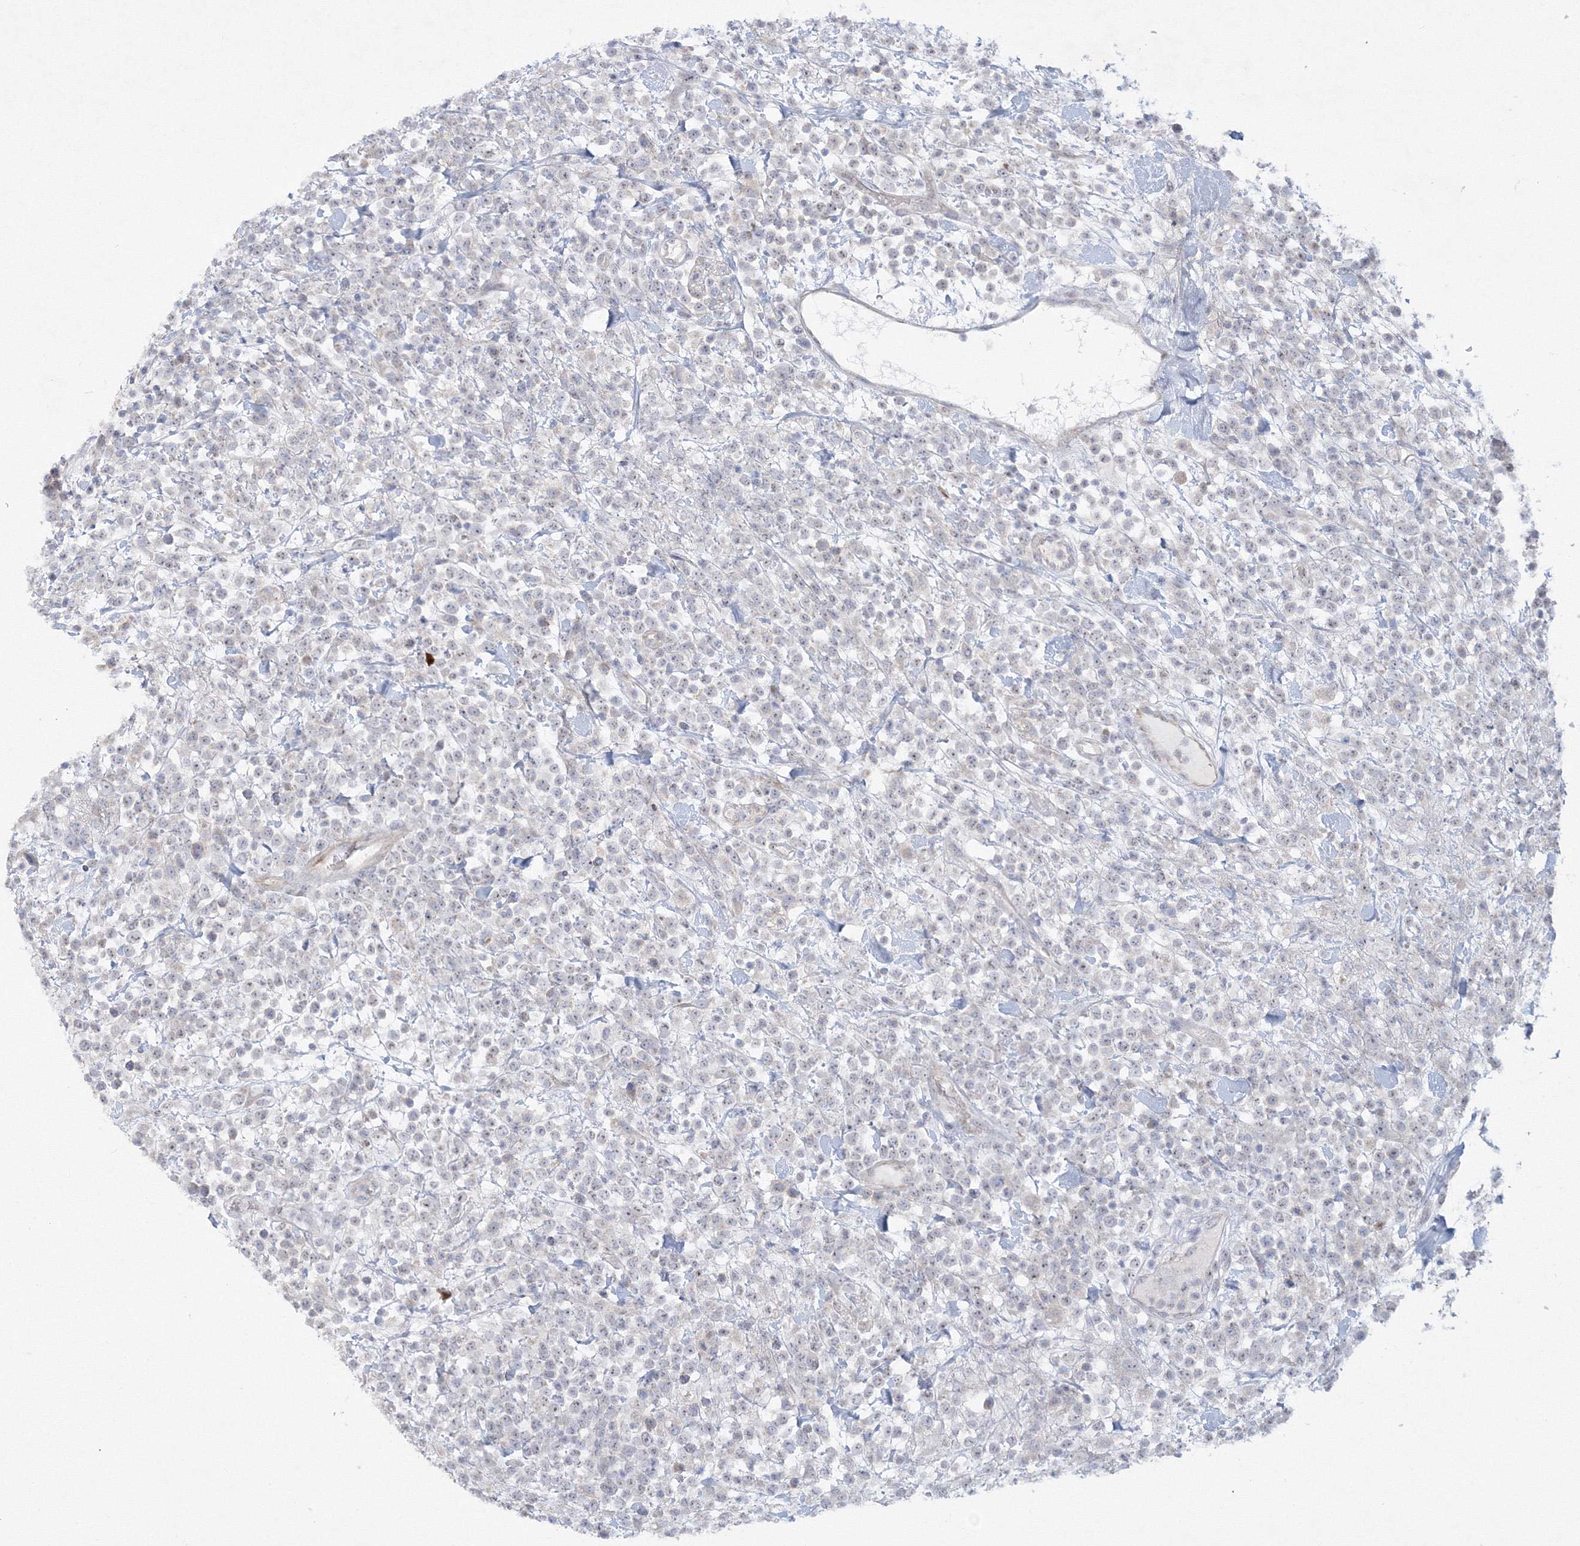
{"staining": {"intensity": "negative", "quantity": "none", "location": "none"}, "tissue": "lymphoma", "cell_type": "Tumor cells", "image_type": "cancer", "snomed": [{"axis": "morphology", "description": "Malignant lymphoma, non-Hodgkin's type, High grade"}, {"axis": "topography", "description": "Colon"}], "caption": "The immunohistochemistry image has no significant staining in tumor cells of lymphoma tissue.", "gene": "WDR49", "patient": {"sex": "female", "age": 53}}